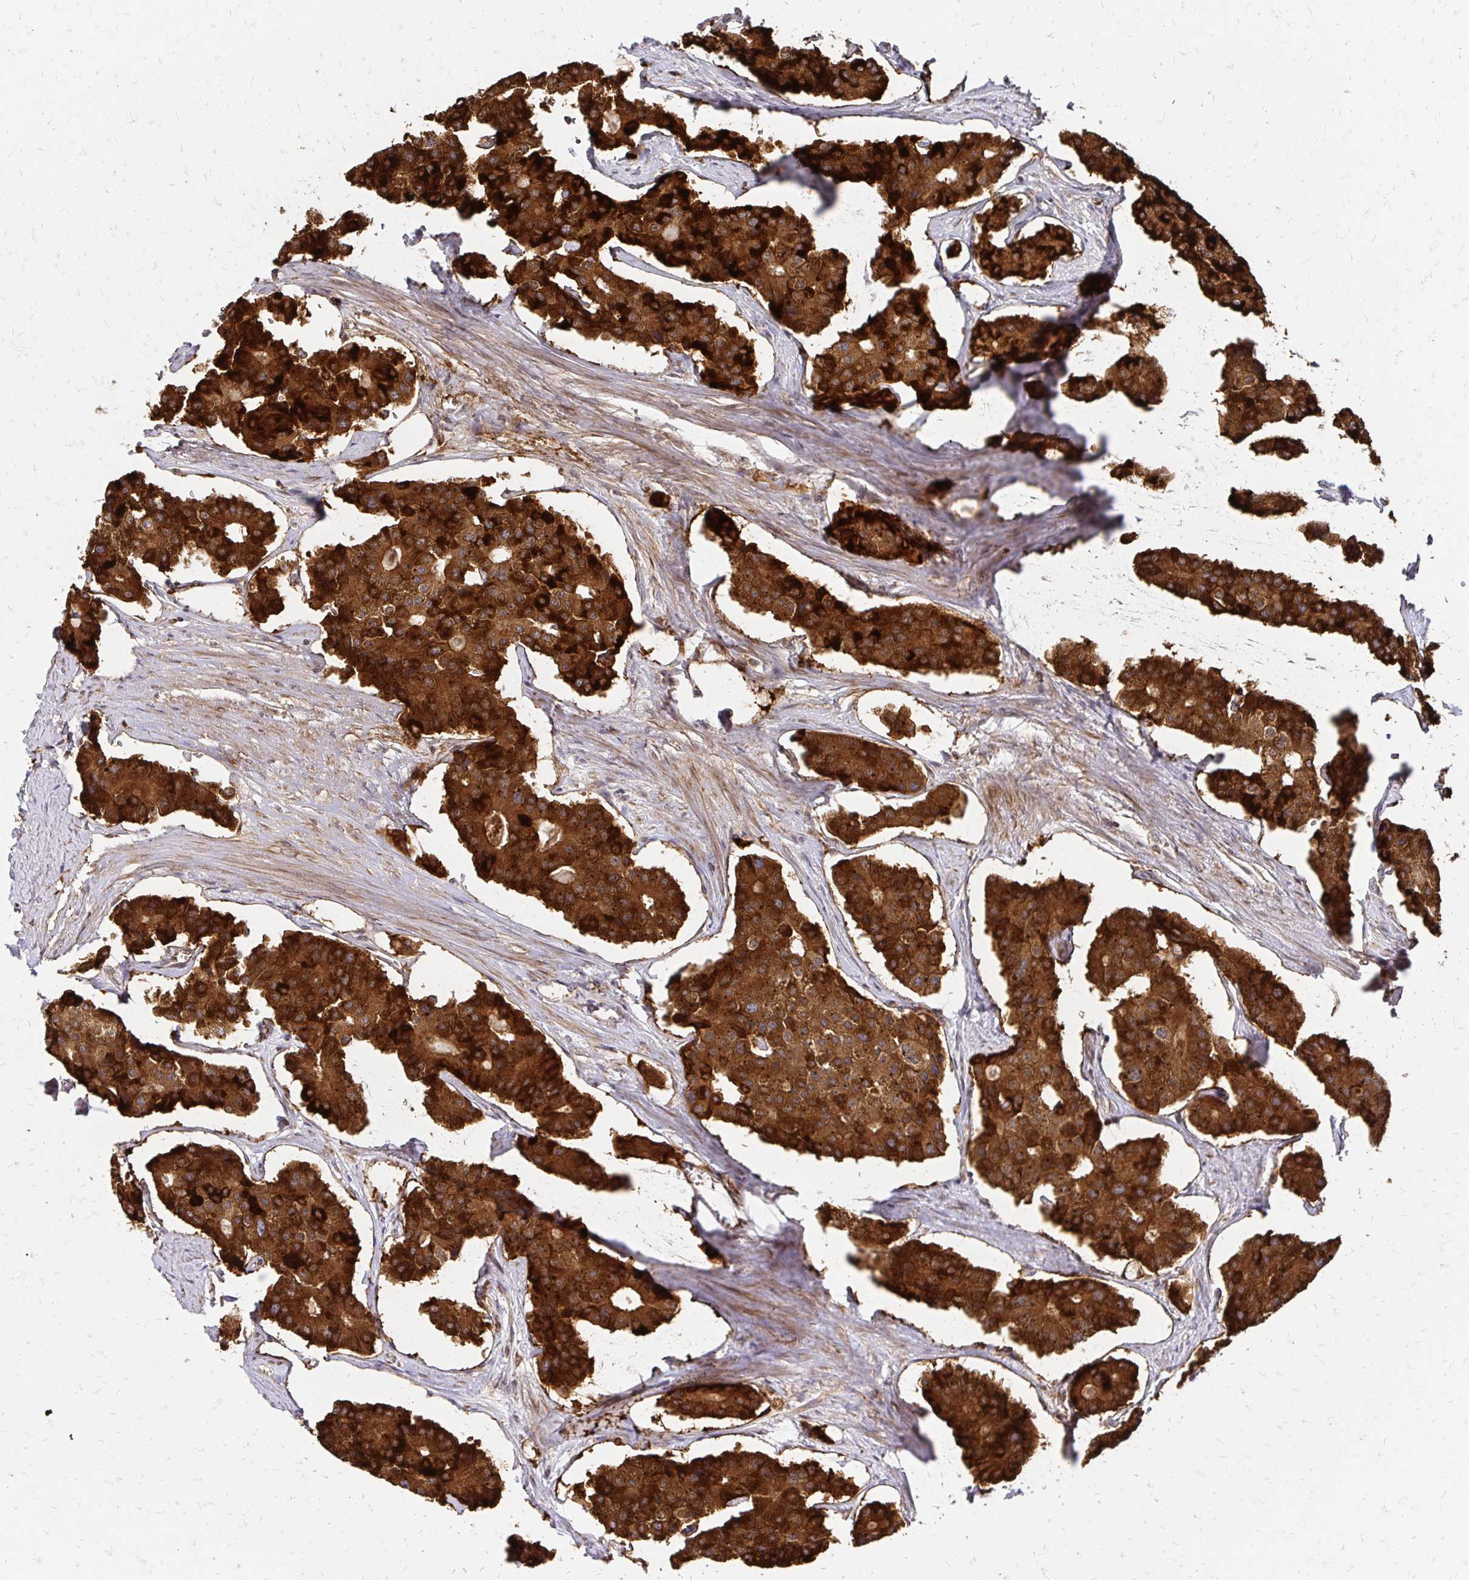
{"staining": {"intensity": "strong", "quantity": ">75%", "location": "cytoplasmic/membranous"}, "tissue": "carcinoid", "cell_type": "Tumor cells", "image_type": "cancer", "snomed": [{"axis": "morphology", "description": "Carcinoid, malignant, NOS"}, {"axis": "topography", "description": "Small intestine"}], "caption": "IHC of human carcinoid (malignant) exhibits high levels of strong cytoplasmic/membranous expression in about >75% of tumor cells.", "gene": "ZW10", "patient": {"sex": "female", "age": 65}}